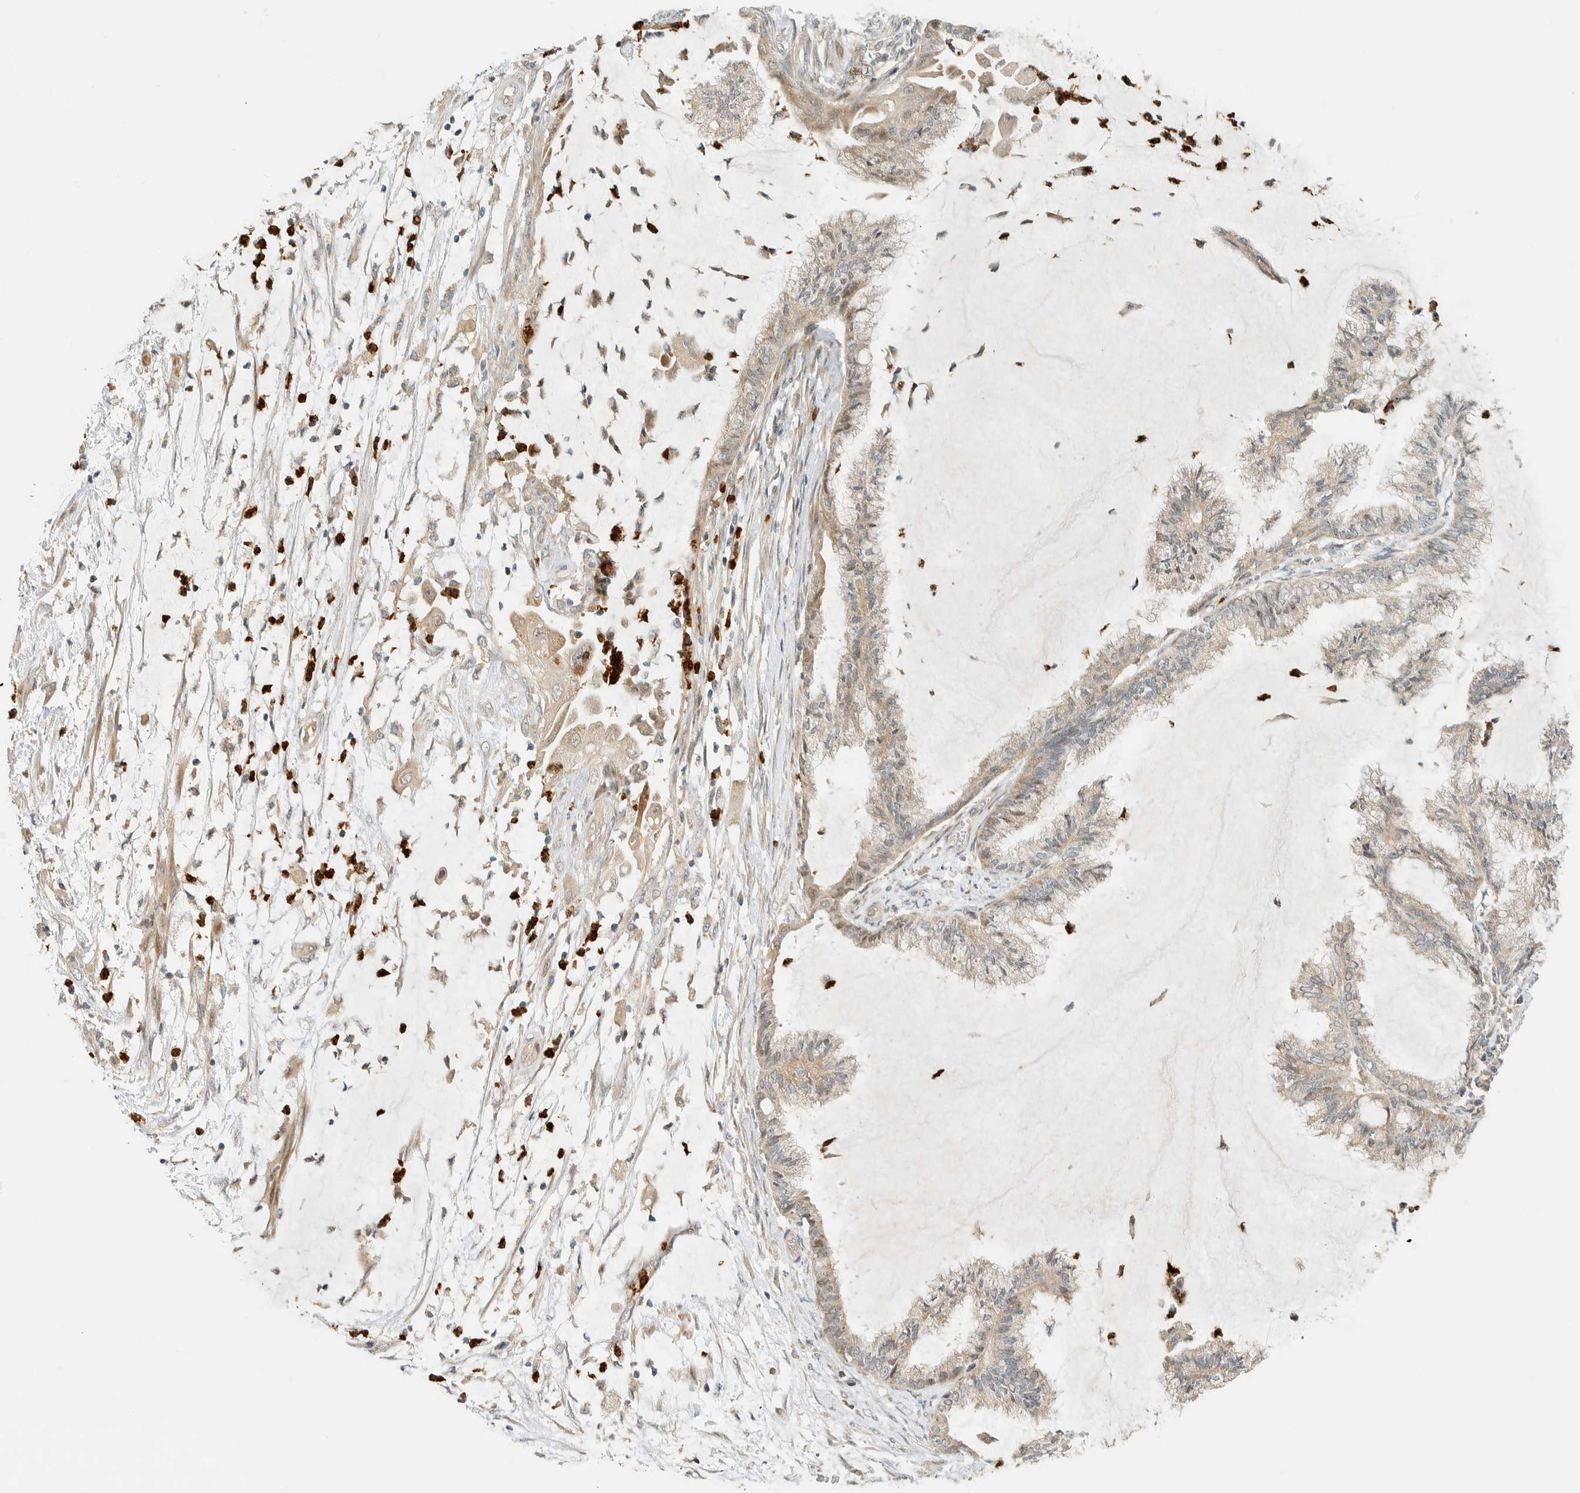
{"staining": {"intensity": "weak", "quantity": "<25%", "location": "cytoplasmic/membranous"}, "tissue": "endometrial cancer", "cell_type": "Tumor cells", "image_type": "cancer", "snomed": [{"axis": "morphology", "description": "Adenocarcinoma, NOS"}, {"axis": "topography", "description": "Endometrium"}], "caption": "A micrograph of human endometrial cancer (adenocarcinoma) is negative for staining in tumor cells. (DAB IHC with hematoxylin counter stain).", "gene": "CCDC171", "patient": {"sex": "female", "age": 86}}